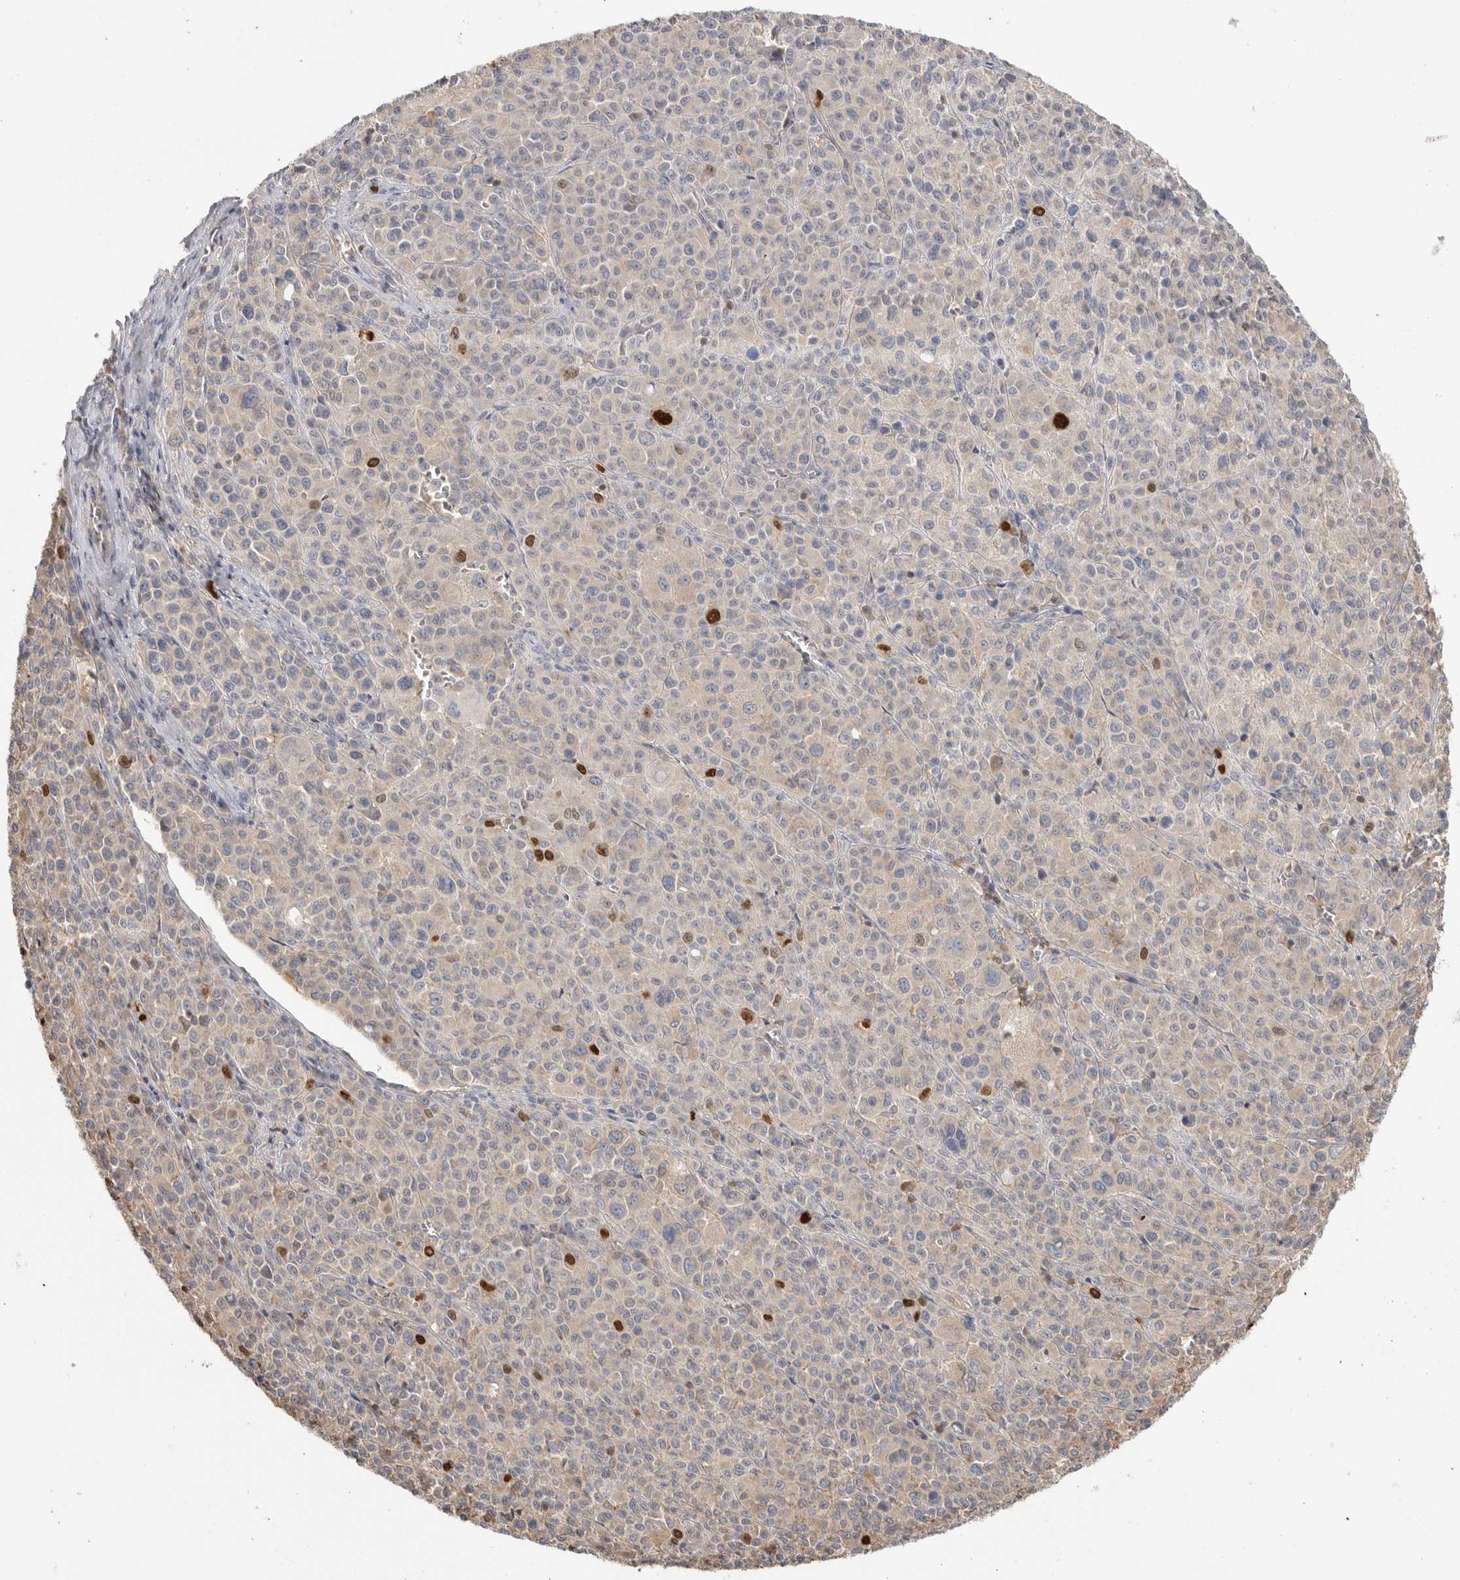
{"staining": {"intensity": "strong", "quantity": "<25%", "location": "nuclear"}, "tissue": "melanoma", "cell_type": "Tumor cells", "image_type": "cancer", "snomed": [{"axis": "morphology", "description": "Malignant melanoma, Metastatic site"}, {"axis": "topography", "description": "Skin"}], "caption": "Protein positivity by immunohistochemistry (IHC) shows strong nuclear expression in approximately <25% of tumor cells in malignant melanoma (metastatic site).", "gene": "TOP2A", "patient": {"sex": "female", "age": 74}}